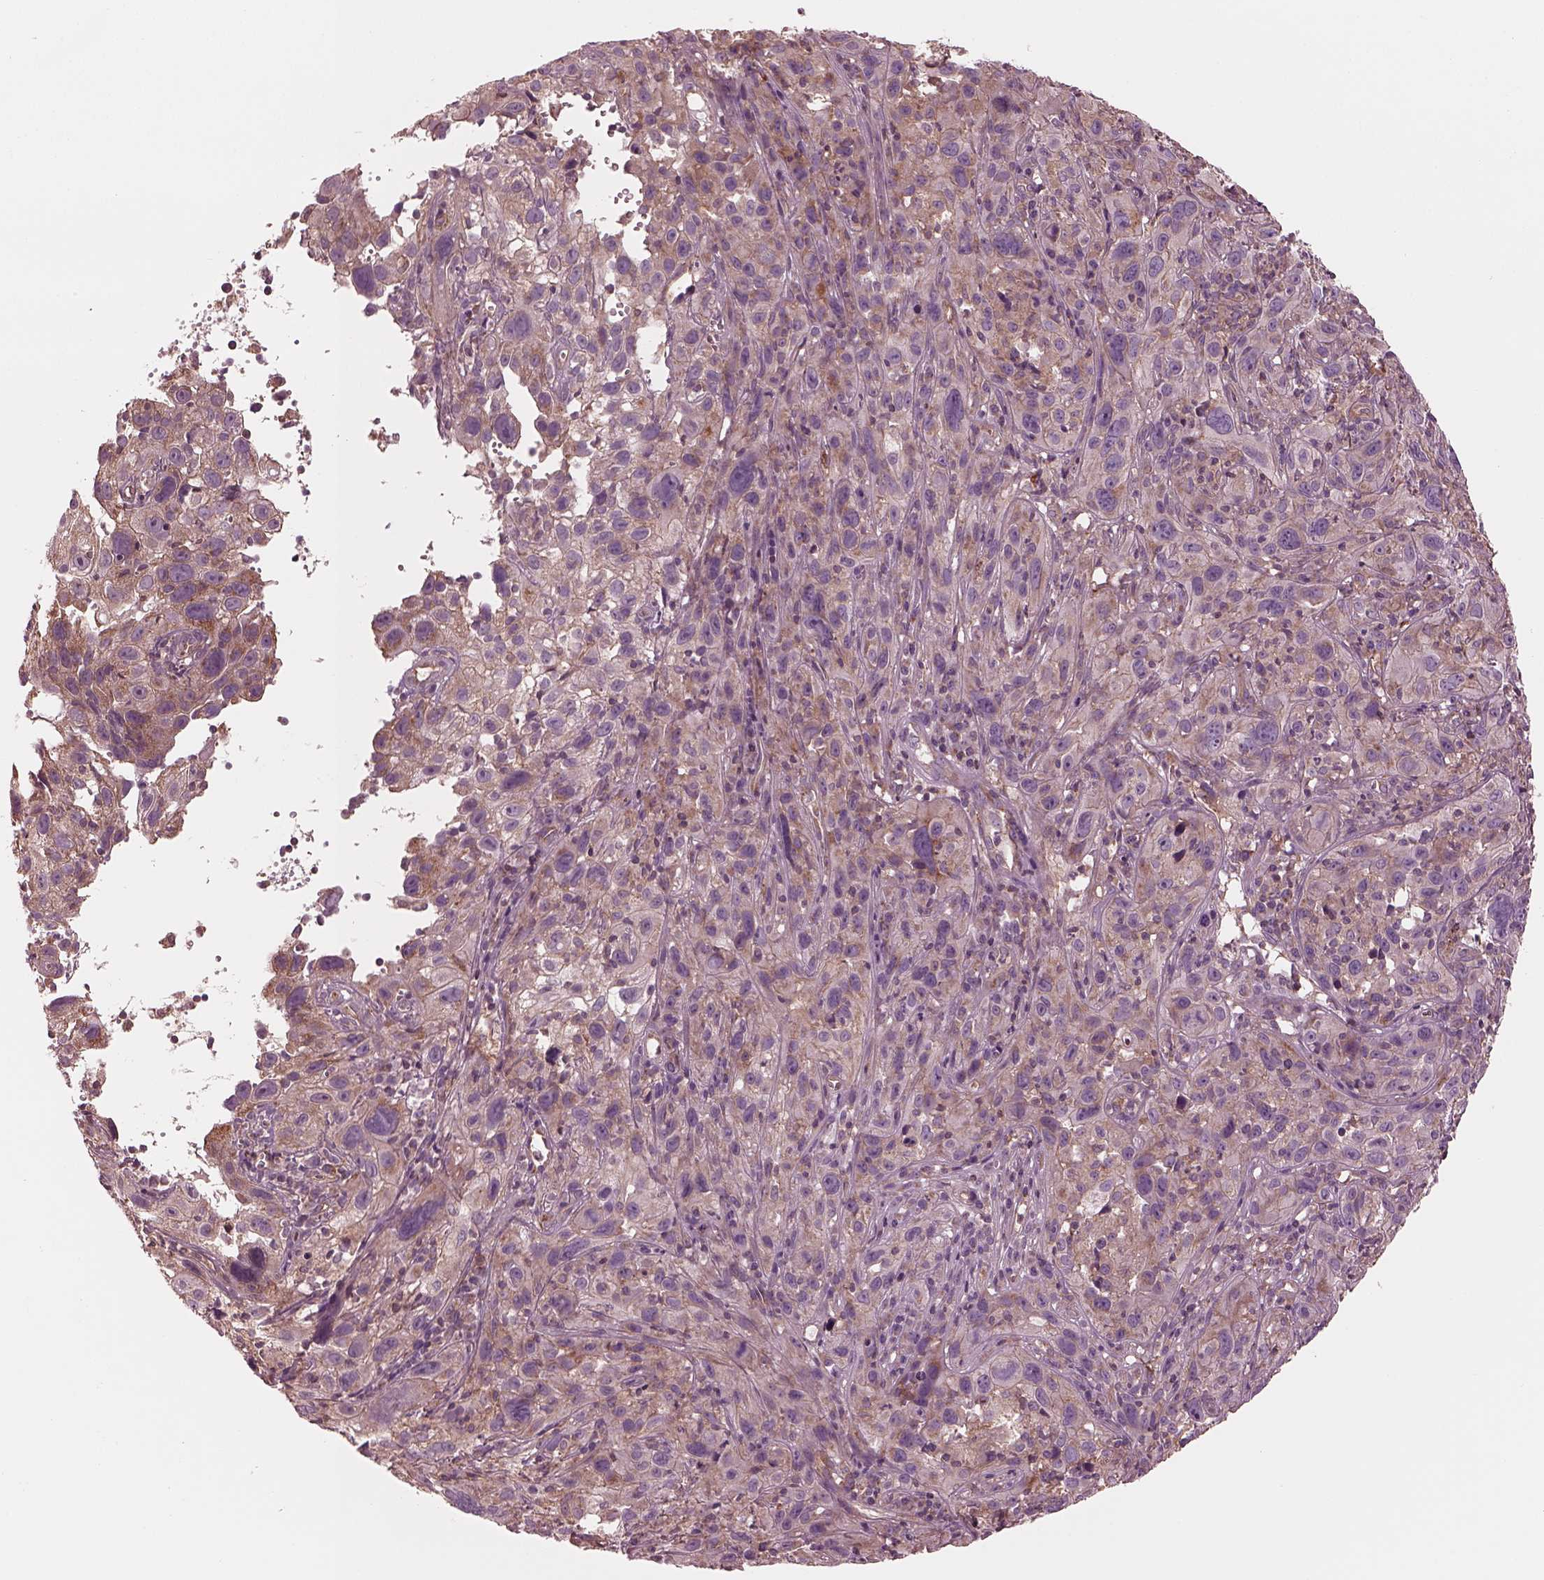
{"staining": {"intensity": "moderate", "quantity": ">75%", "location": "cytoplasmic/membranous"}, "tissue": "cervical cancer", "cell_type": "Tumor cells", "image_type": "cancer", "snomed": [{"axis": "morphology", "description": "Squamous cell carcinoma, NOS"}, {"axis": "topography", "description": "Cervix"}], "caption": "Human cervical cancer stained for a protein (brown) displays moderate cytoplasmic/membranous positive staining in about >75% of tumor cells.", "gene": "STK33", "patient": {"sex": "female", "age": 37}}